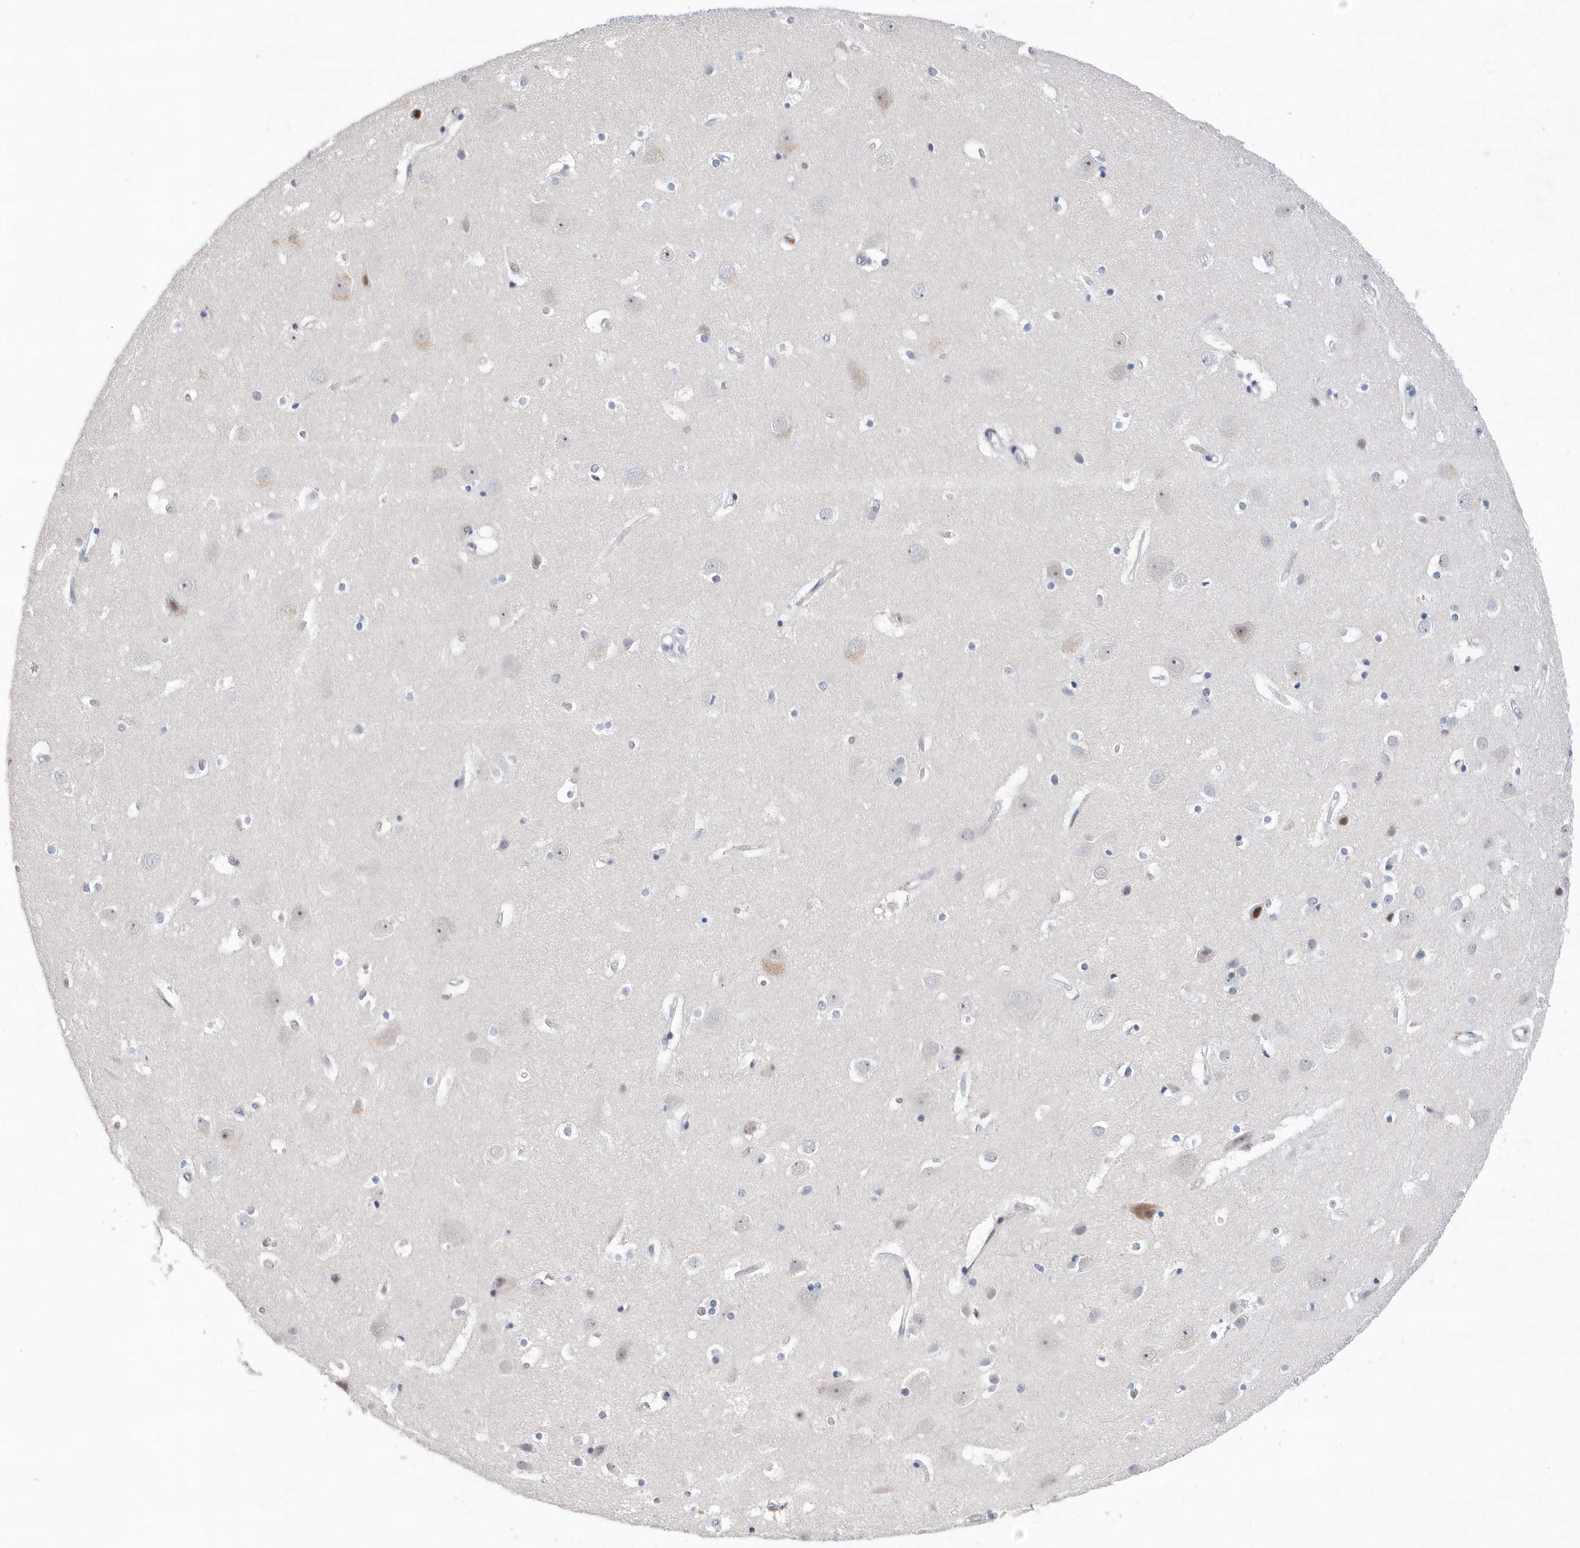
{"staining": {"intensity": "negative", "quantity": "none", "location": "none"}, "tissue": "cerebral cortex", "cell_type": "Endothelial cells", "image_type": "normal", "snomed": [{"axis": "morphology", "description": "Normal tissue, NOS"}, {"axis": "topography", "description": "Cerebral cortex"}], "caption": "Endothelial cells are negative for protein expression in normal human cerebral cortex. Nuclei are stained in blue.", "gene": "RPP30", "patient": {"sex": "male", "age": 54}}